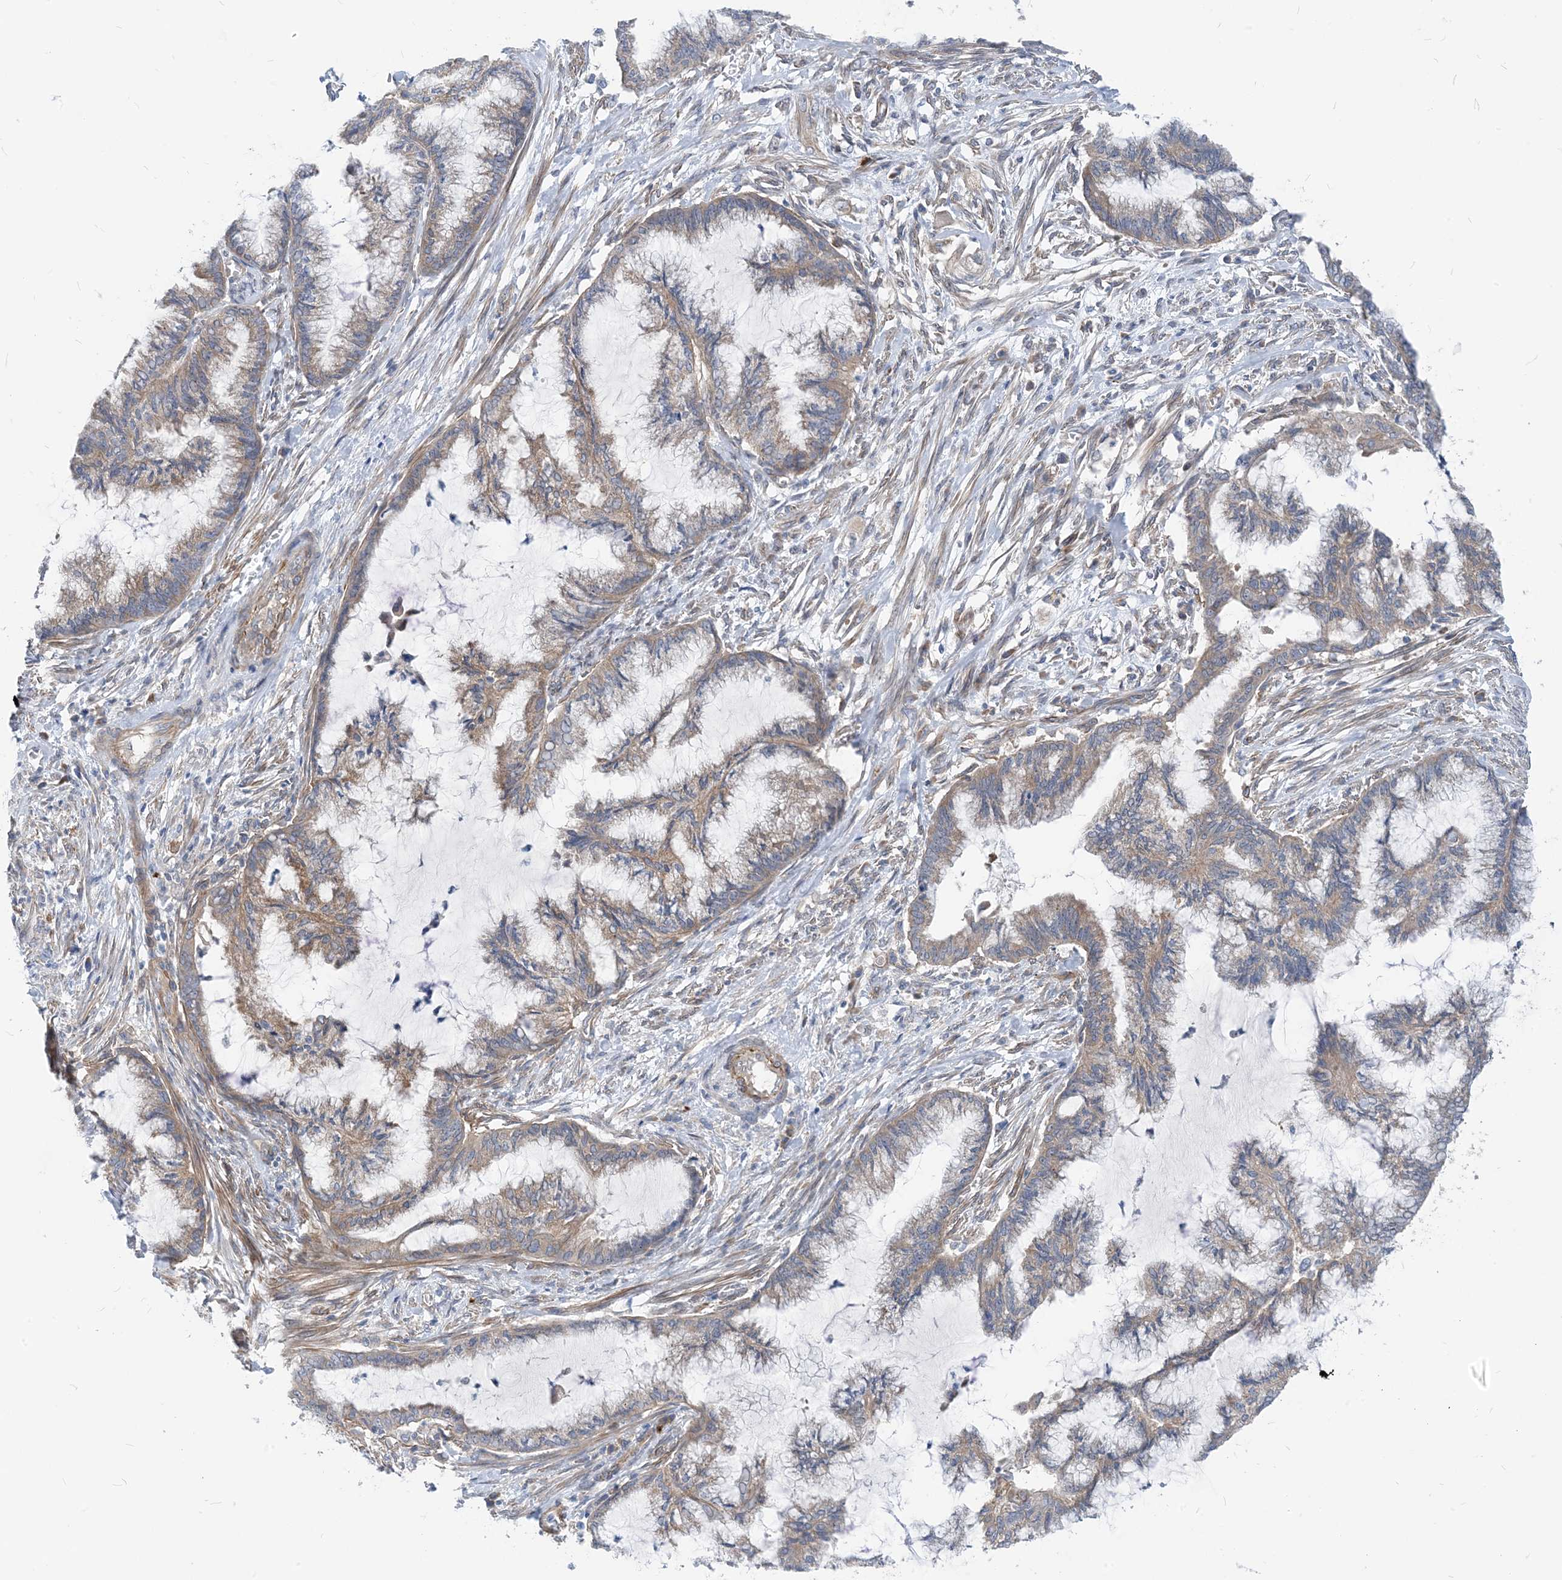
{"staining": {"intensity": "moderate", "quantity": "<25%", "location": "cytoplasmic/membranous"}, "tissue": "endometrial cancer", "cell_type": "Tumor cells", "image_type": "cancer", "snomed": [{"axis": "morphology", "description": "Adenocarcinoma, NOS"}, {"axis": "topography", "description": "Endometrium"}], "caption": "The histopathology image displays staining of endometrial cancer (adenocarcinoma), revealing moderate cytoplasmic/membranous protein positivity (brown color) within tumor cells.", "gene": "PLEKHA3", "patient": {"sex": "female", "age": 86}}